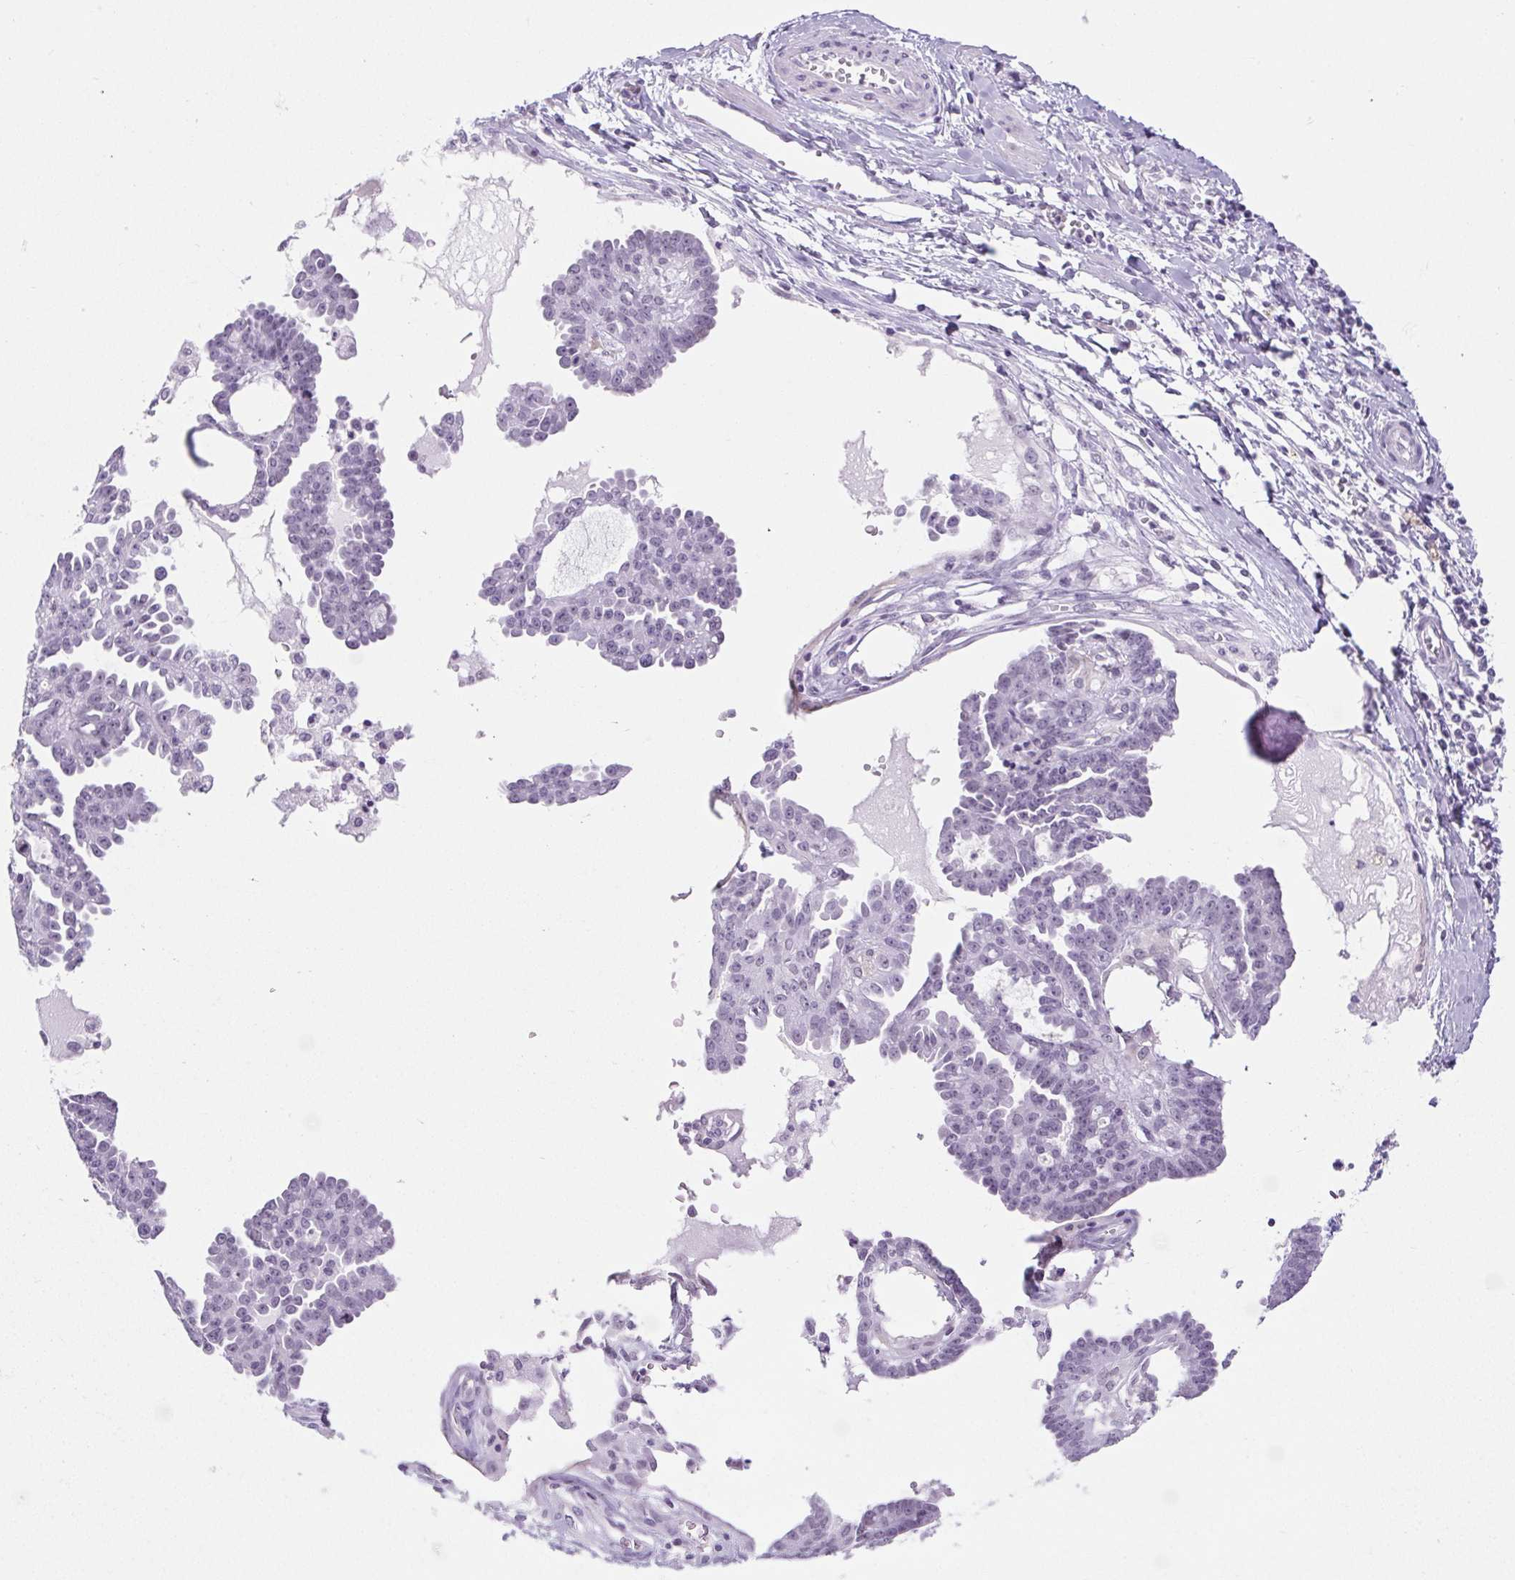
{"staining": {"intensity": "negative", "quantity": "none", "location": "none"}, "tissue": "ovarian cancer", "cell_type": "Tumor cells", "image_type": "cancer", "snomed": [{"axis": "morphology", "description": "Cystadenocarcinoma, serous, NOS"}, {"axis": "topography", "description": "Ovary"}], "caption": "Protein analysis of ovarian cancer (serous cystadenocarcinoma) demonstrates no significant staining in tumor cells. (Immunohistochemistry, brightfield microscopy, high magnification).", "gene": "BCAS1", "patient": {"sex": "female", "age": 71}}